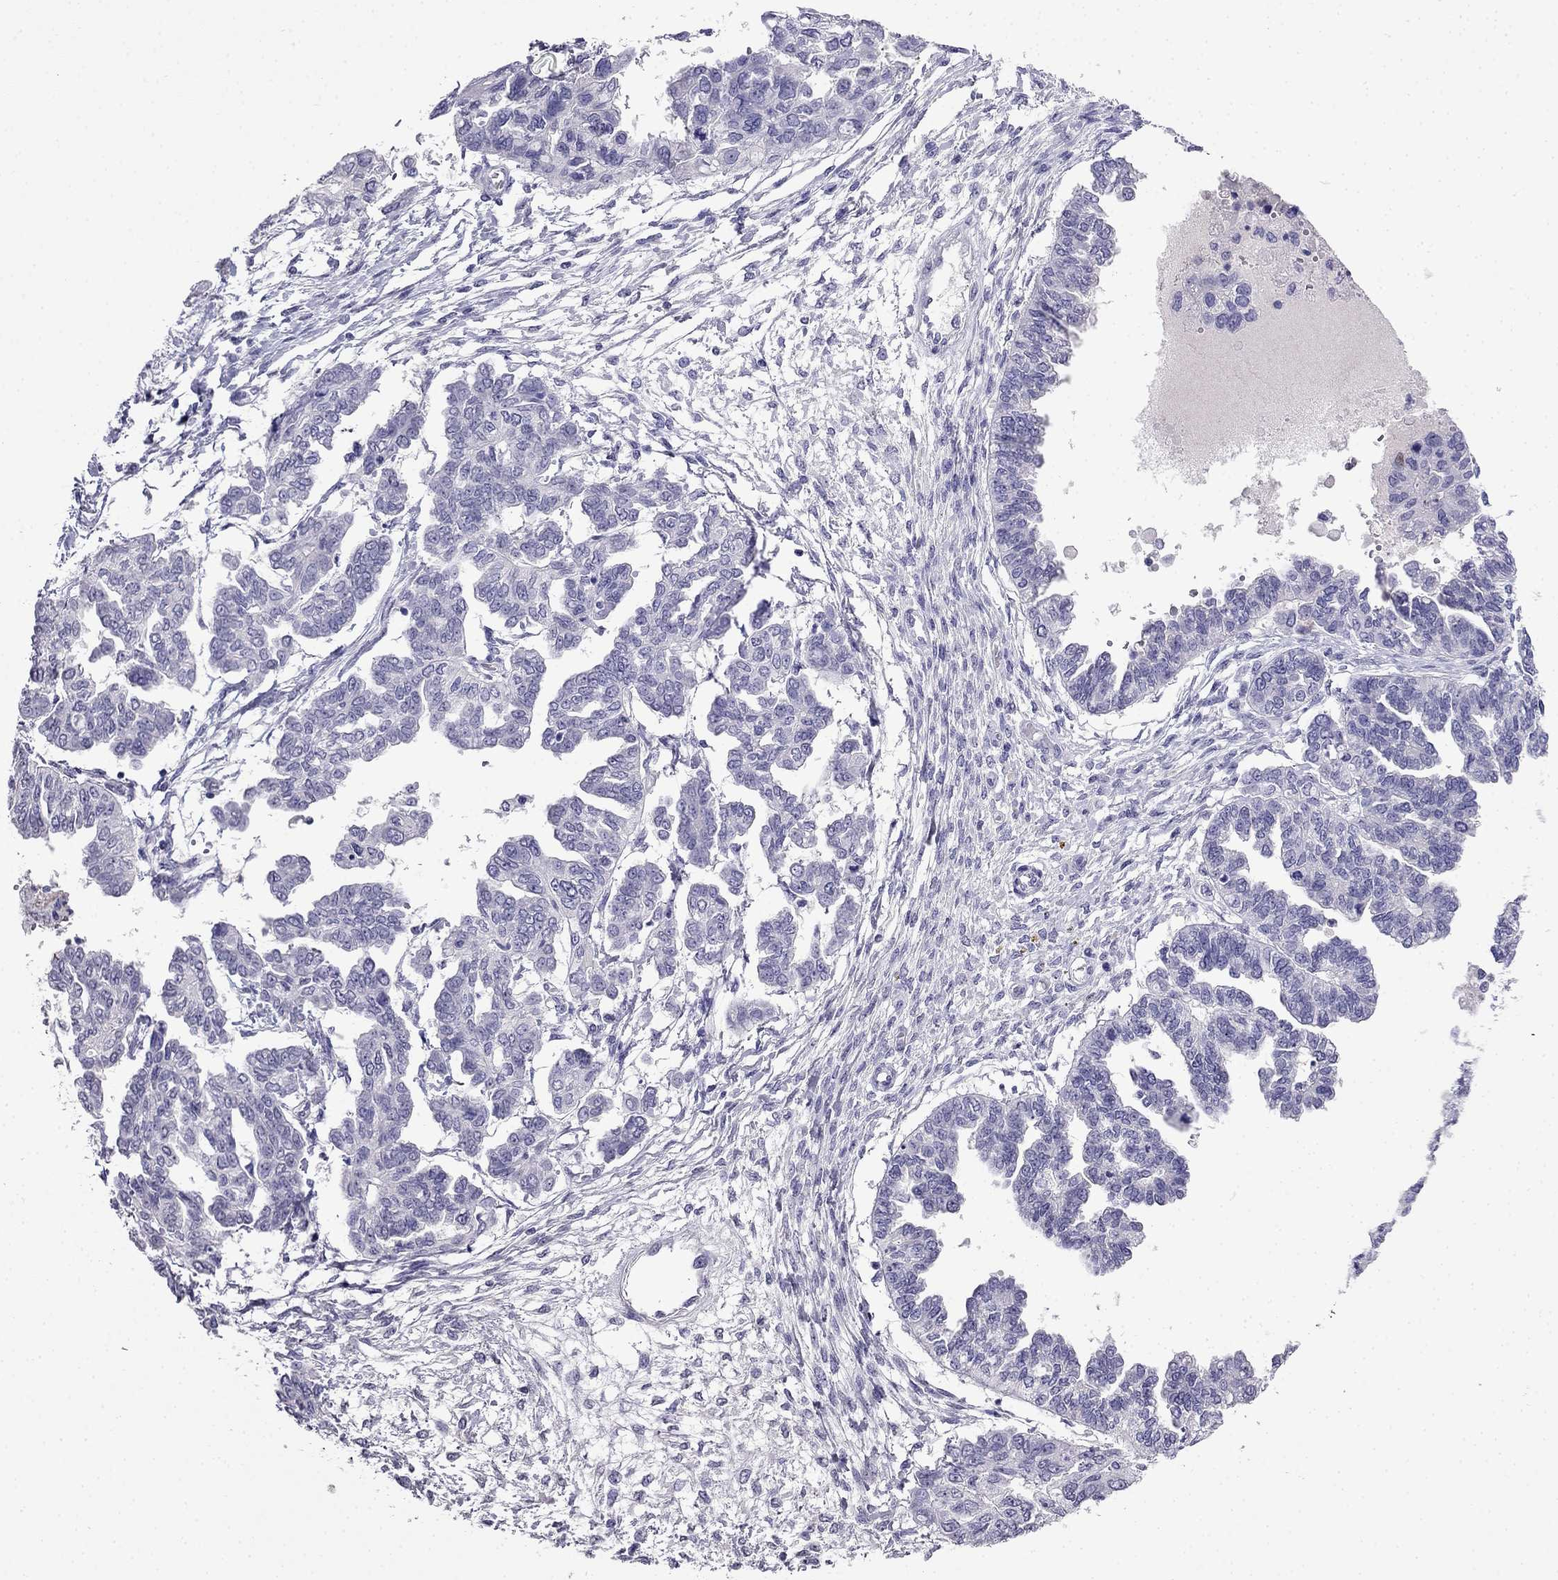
{"staining": {"intensity": "negative", "quantity": "none", "location": "none"}, "tissue": "ovarian cancer", "cell_type": "Tumor cells", "image_type": "cancer", "snomed": [{"axis": "morphology", "description": "Cystadenocarcinoma, serous, NOS"}, {"axis": "topography", "description": "Ovary"}], "caption": "DAB (3,3'-diaminobenzidine) immunohistochemical staining of human ovarian serous cystadenocarcinoma exhibits no significant positivity in tumor cells. (DAB (3,3'-diaminobenzidine) immunohistochemistry, high magnification).", "gene": "CDHR4", "patient": {"sex": "female", "age": 53}}